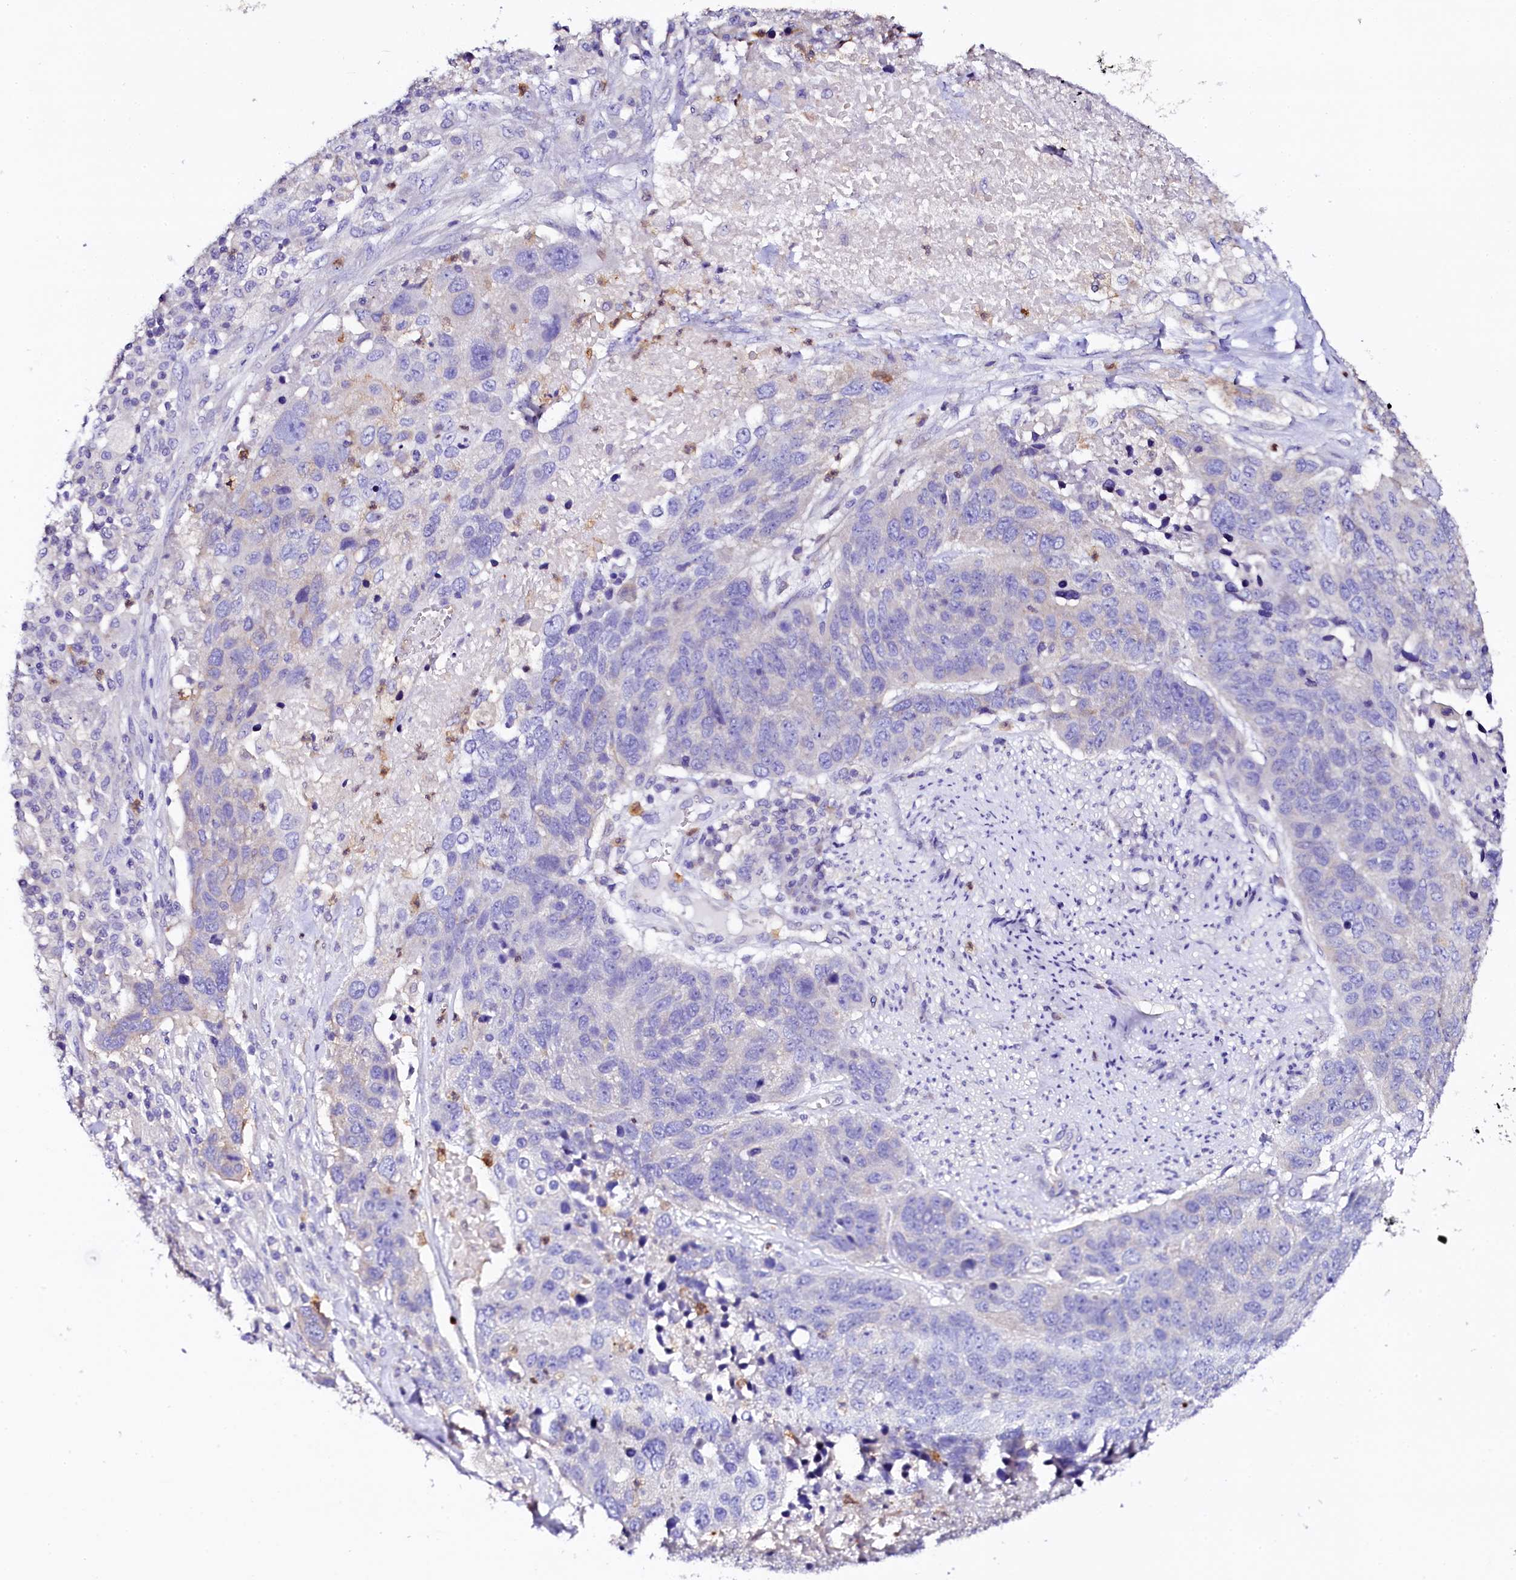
{"staining": {"intensity": "negative", "quantity": "none", "location": "none"}, "tissue": "lung cancer", "cell_type": "Tumor cells", "image_type": "cancer", "snomed": [{"axis": "morphology", "description": "Normal tissue, NOS"}, {"axis": "morphology", "description": "Squamous cell carcinoma, NOS"}, {"axis": "topography", "description": "Lymph node"}, {"axis": "topography", "description": "Lung"}], "caption": "IHC of human lung cancer displays no positivity in tumor cells.", "gene": "NAA16", "patient": {"sex": "male", "age": 66}}